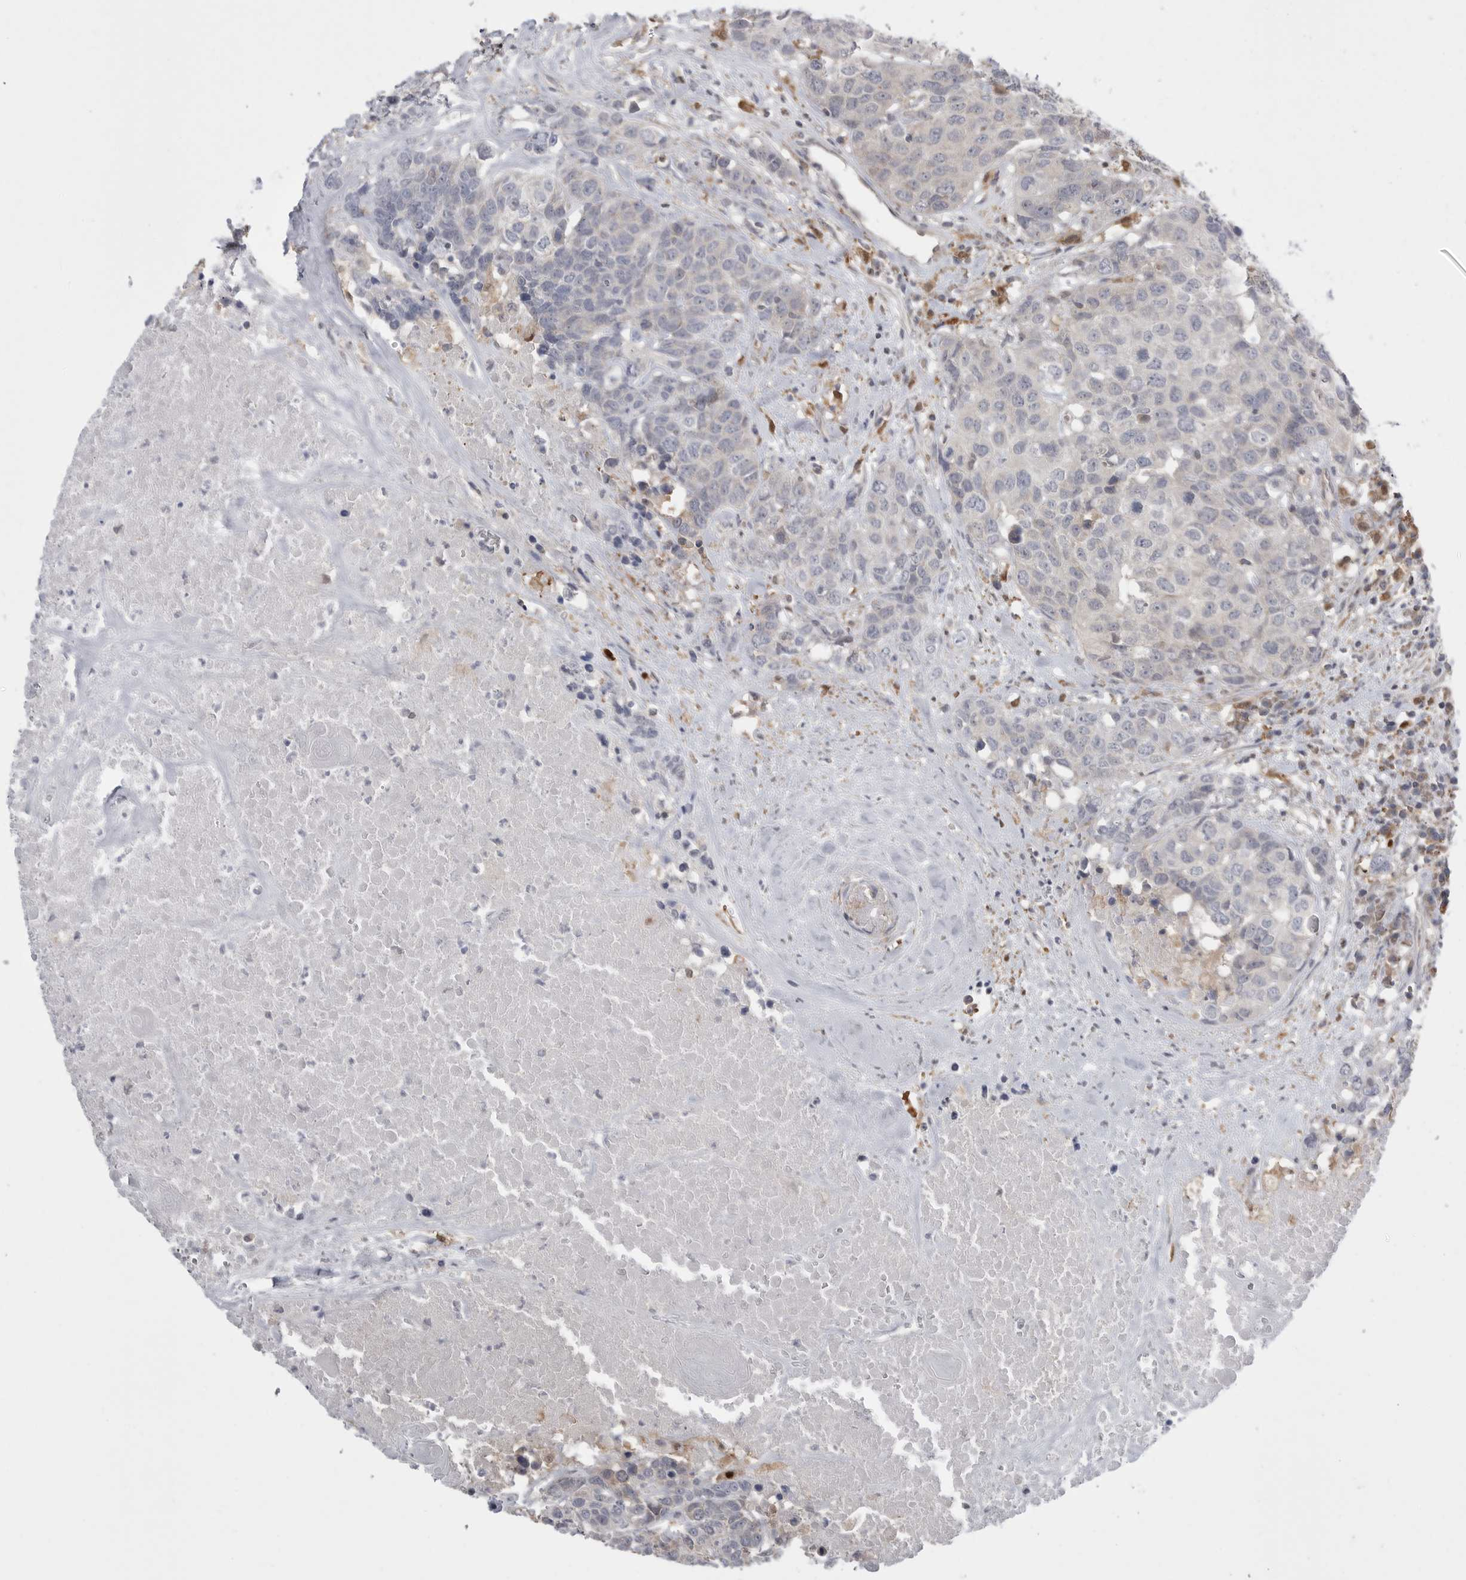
{"staining": {"intensity": "negative", "quantity": "none", "location": "none"}, "tissue": "head and neck cancer", "cell_type": "Tumor cells", "image_type": "cancer", "snomed": [{"axis": "morphology", "description": "Squamous cell carcinoma, NOS"}, {"axis": "topography", "description": "Head-Neck"}], "caption": "Immunohistochemistry of head and neck cancer shows no expression in tumor cells.", "gene": "KYAT3", "patient": {"sex": "male", "age": 66}}